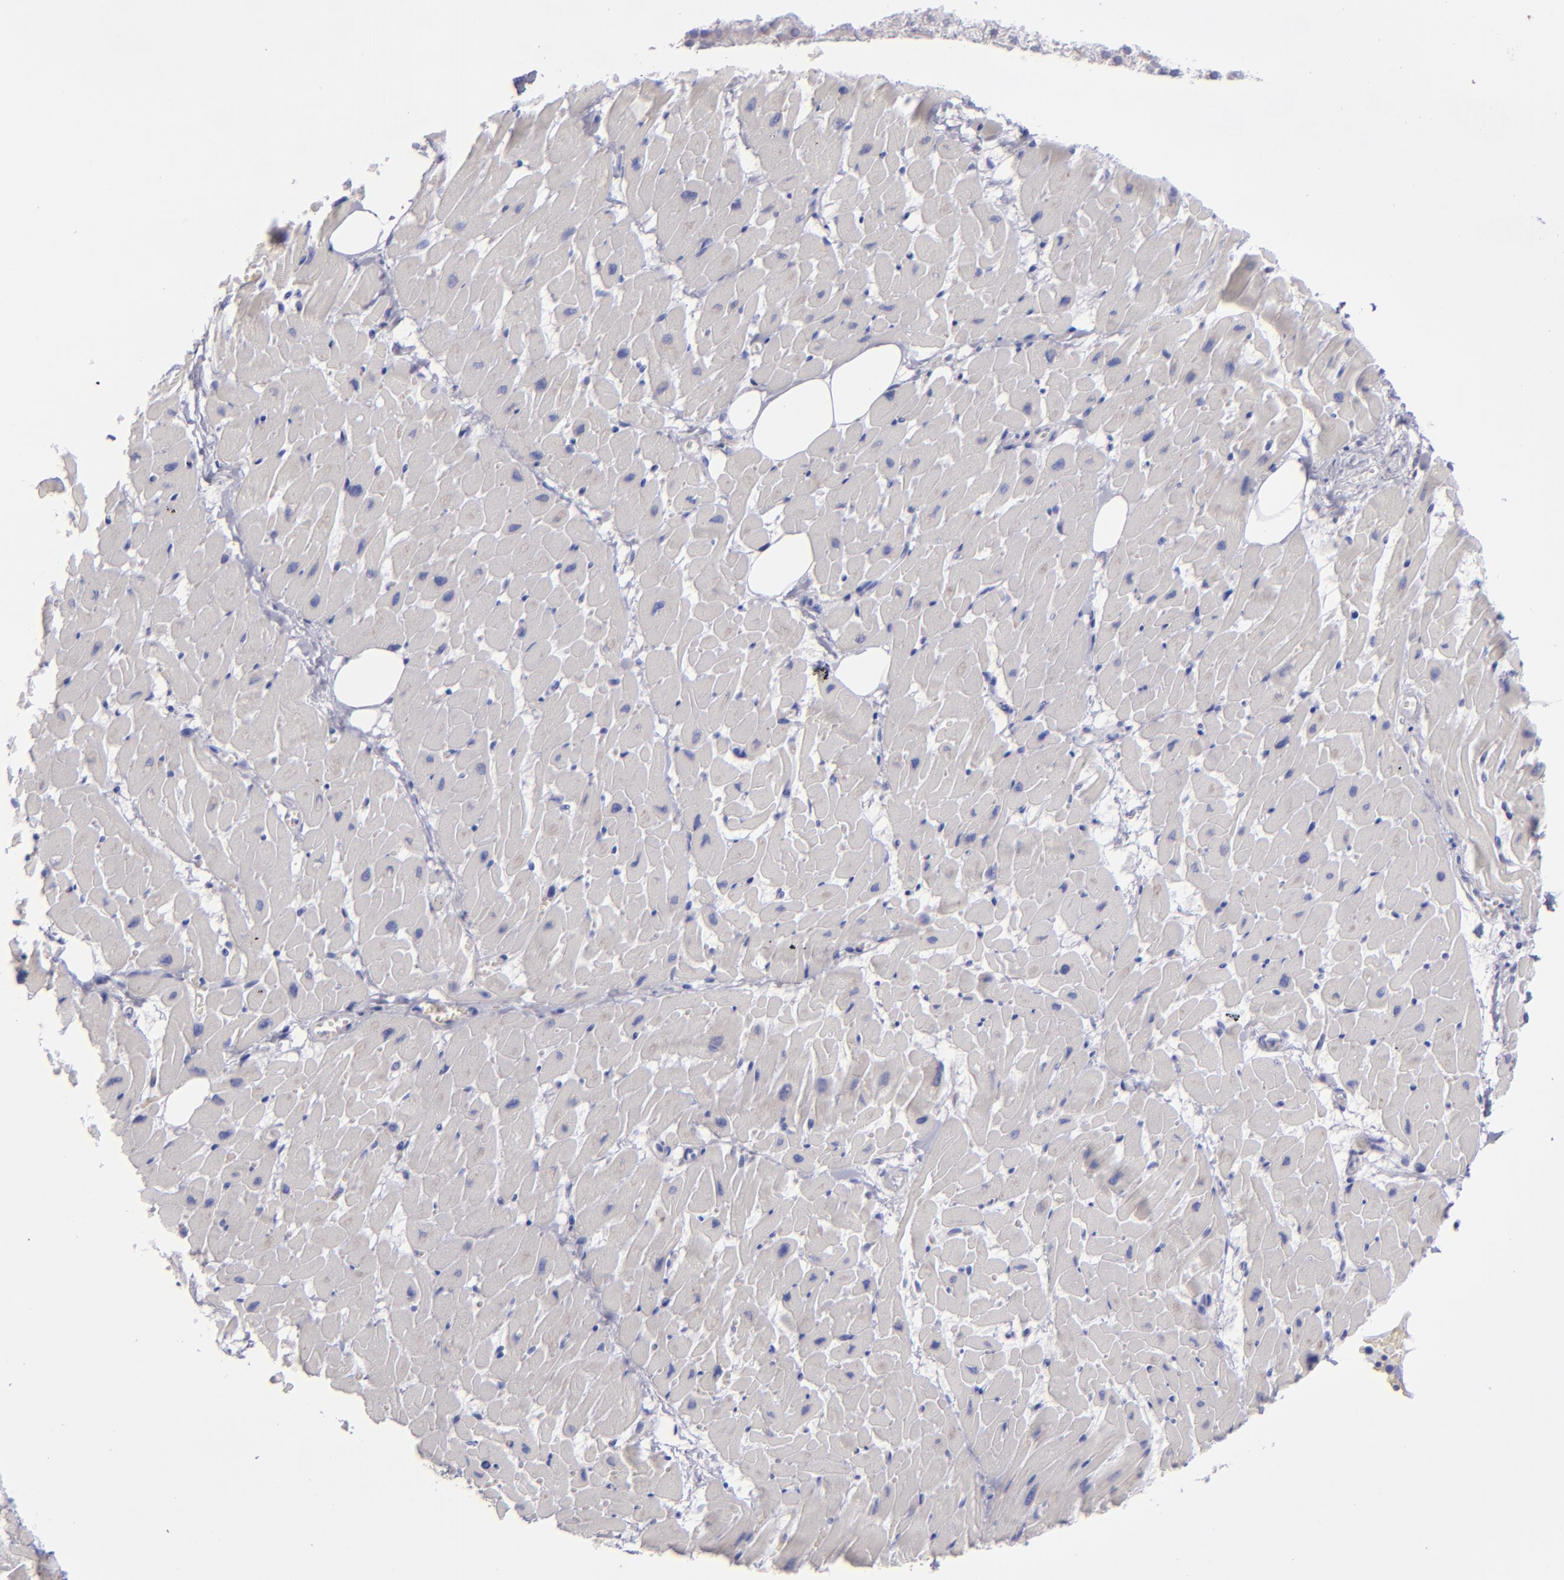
{"staining": {"intensity": "negative", "quantity": "none", "location": "none"}, "tissue": "heart muscle", "cell_type": "Cardiomyocytes", "image_type": "normal", "snomed": [{"axis": "morphology", "description": "Normal tissue, NOS"}, {"axis": "topography", "description": "Heart"}], "caption": "A micrograph of heart muscle stained for a protein exhibits no brown staining in cardiomyocytes.", "gene": "CD22", "patient": {"sex": "female", "age": 19}}